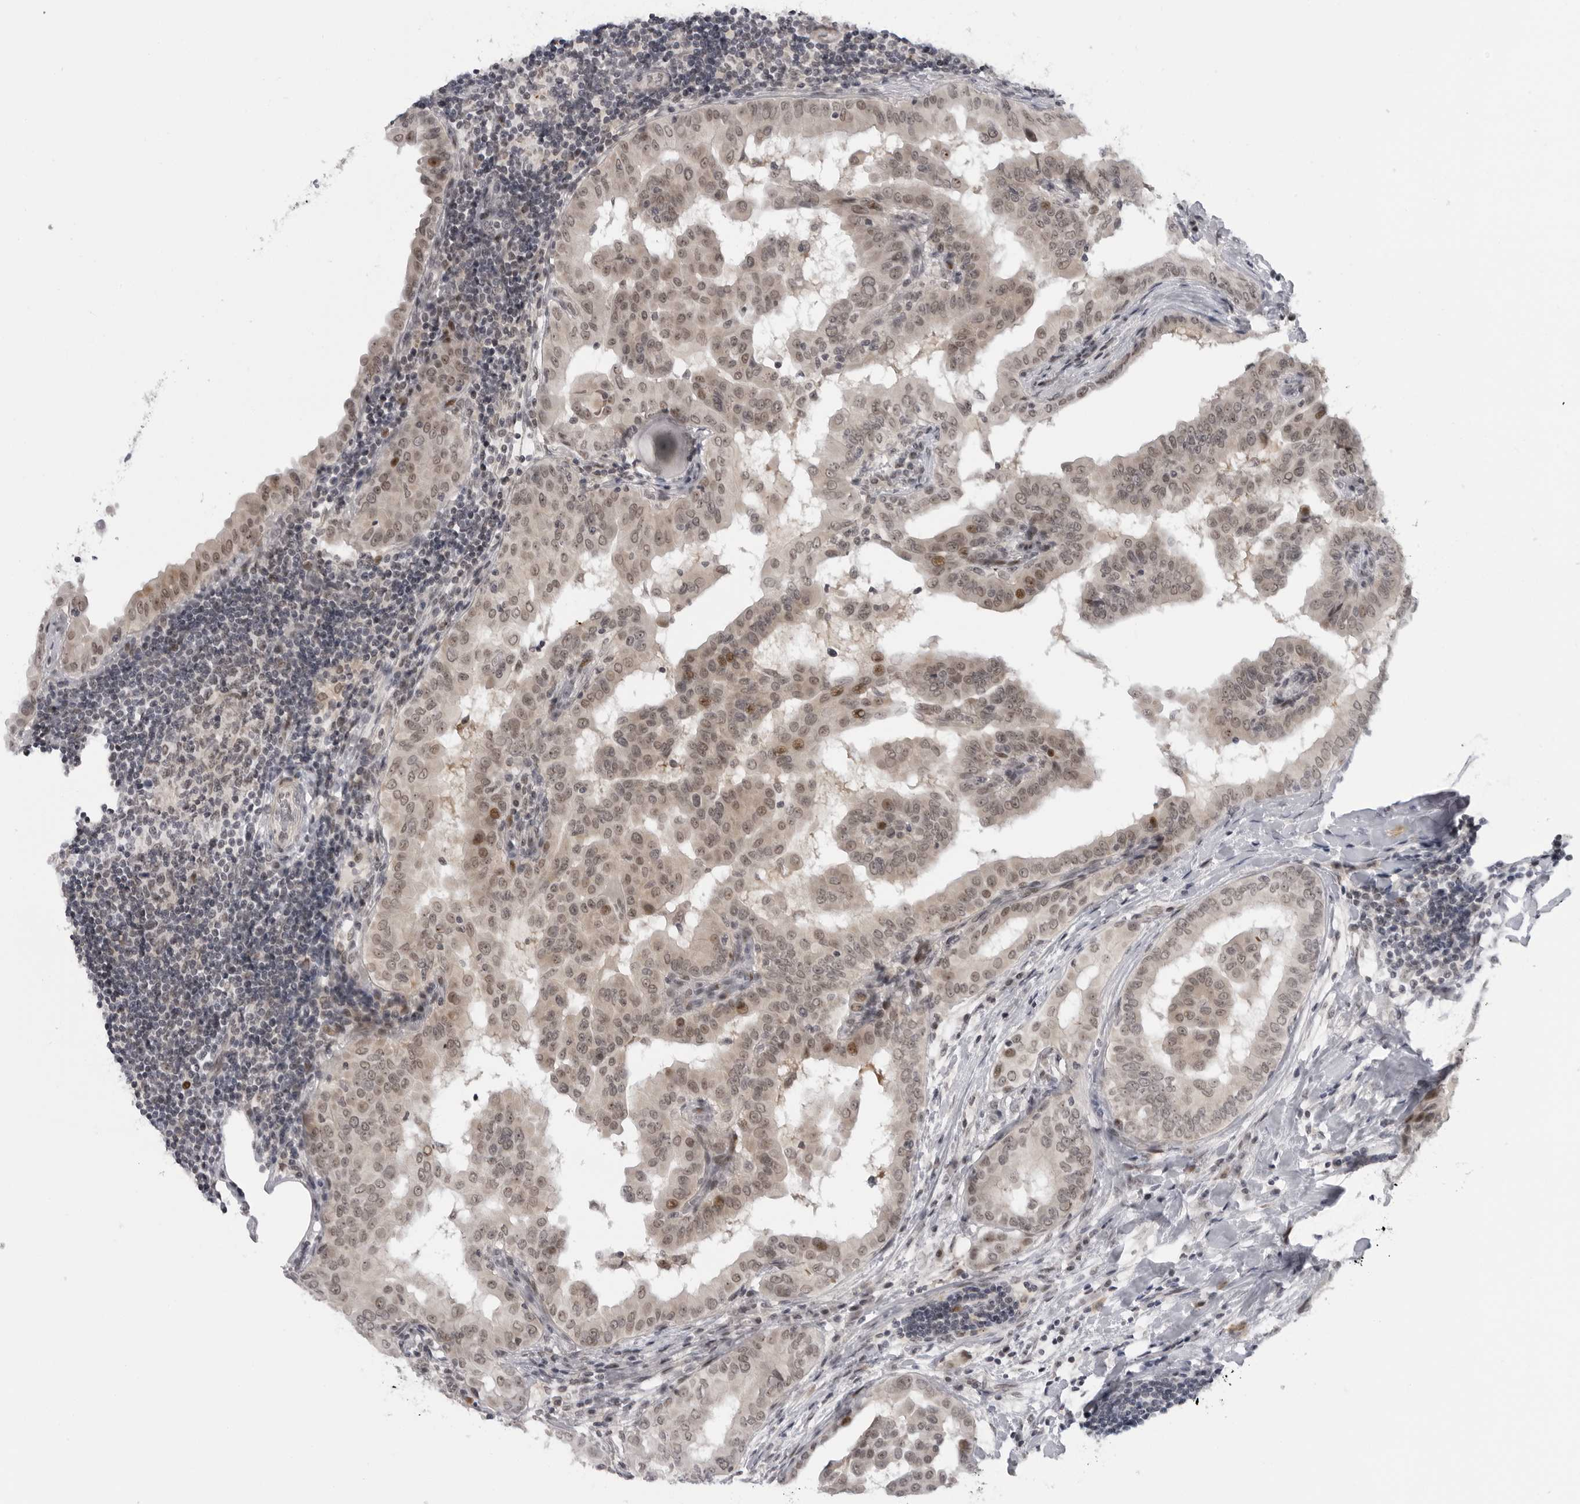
{"staining": {"intensity": "moderate", "quantity": ">75%", "location": "nuclear"}, "tissue": "thyroid cancer", "cell_type": "Tumor cells", "image_type": "cancer", "snomed": [{"axis": "morphology", "description": "Papillary adenocarcinoma, NOS"}, {"axis": "topography", "description": "Thyroid gland"}], "caption": "Immunohistochemical staining of human thyroid papillary adenocarcinoma exhibits medium levels of moderate nuclear protein positivity in about >75% of tumor cells.", "gene": "ALPK2", "patient": {"sex": "male", "age": 33}}